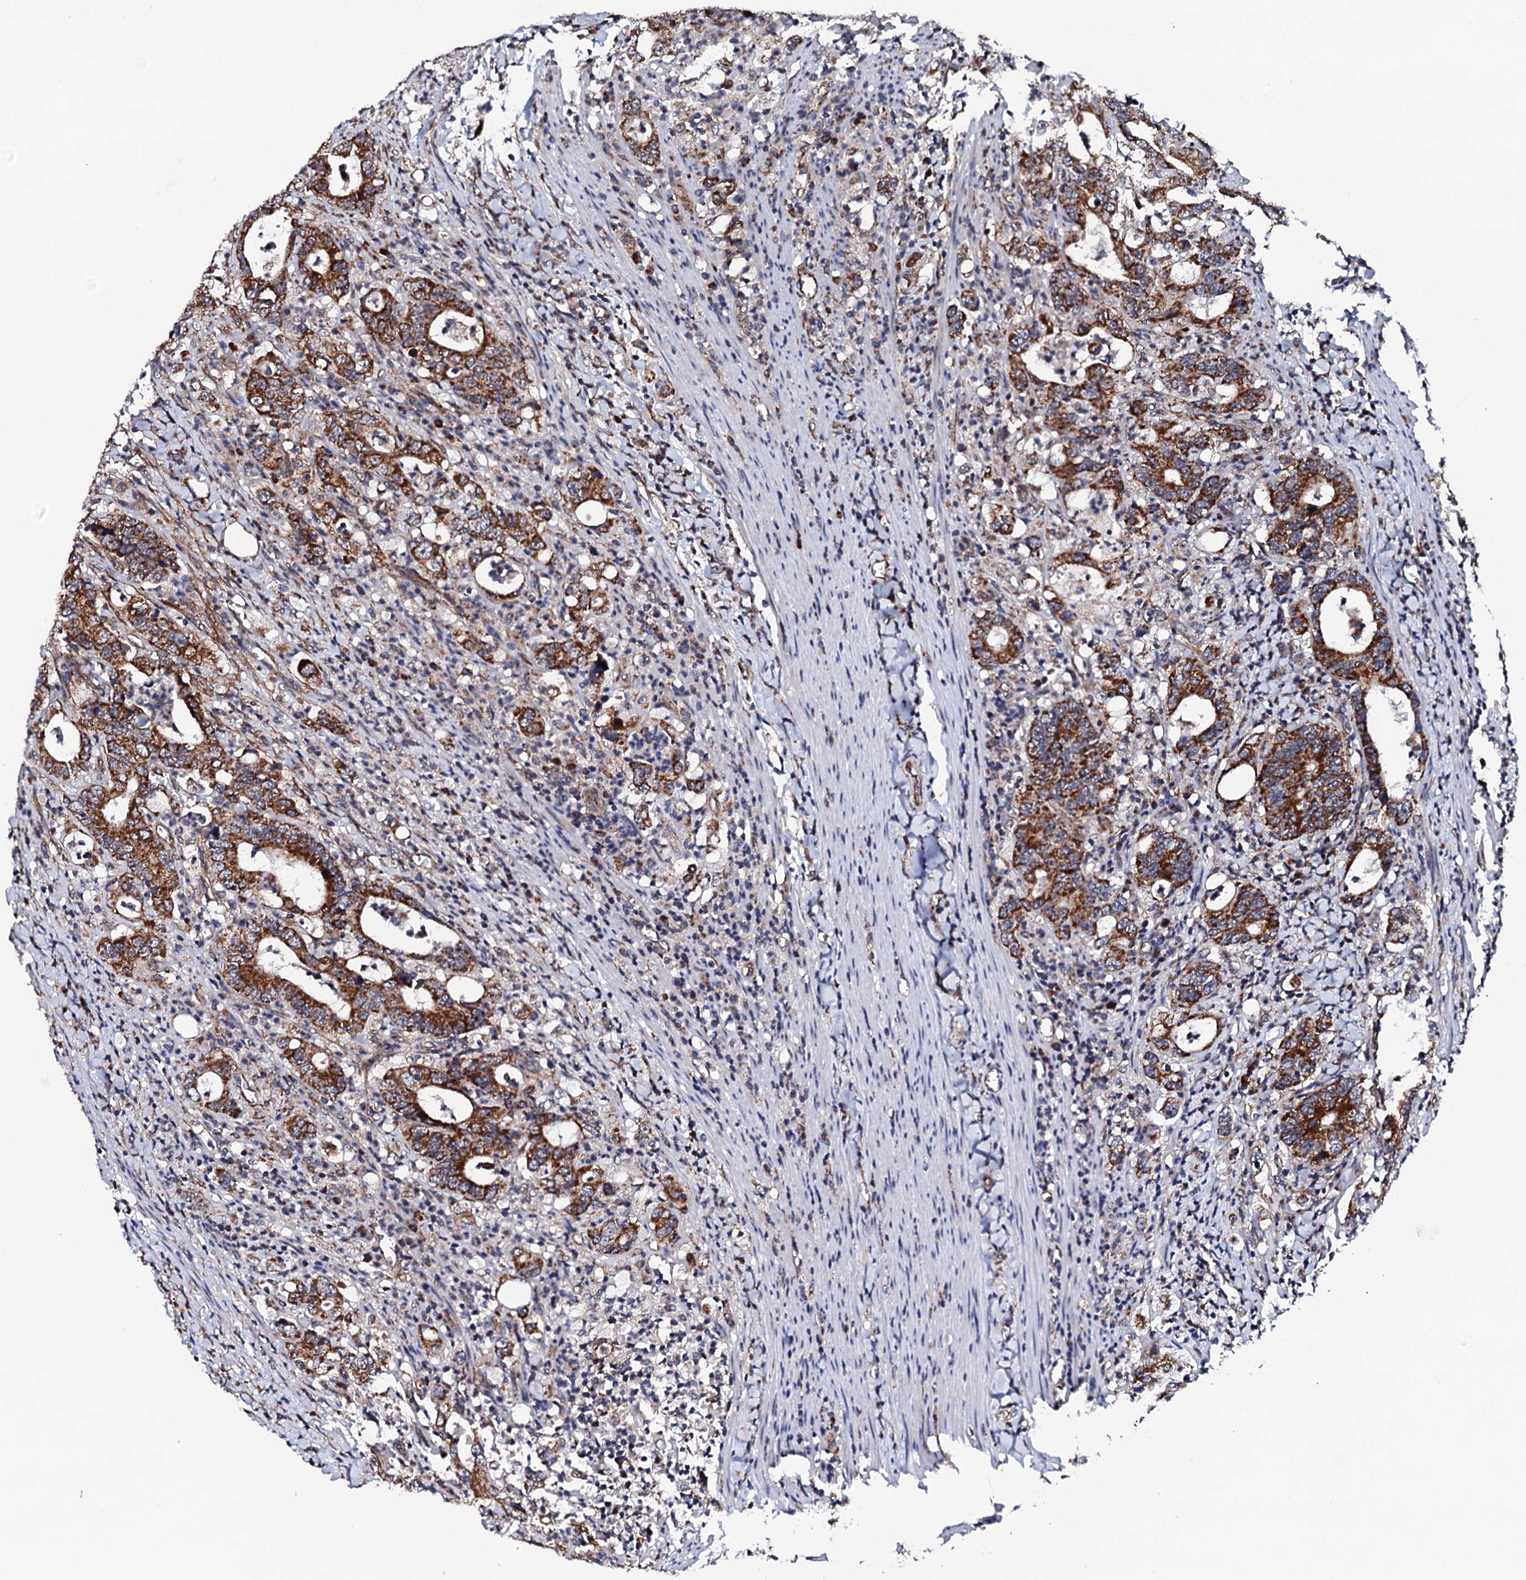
{"staining": {"intensity": "strong", "quantity": ">75%", "location": "cytoplasmic/membranous"}, "tissue": "colorectal cancer", "cell_type": "Tumor cells", "image_type": "cancer", "snomed": [{"axis": "morphology", "description": "Adenocarcinoma, NOS"}, {"axis": "topography", "description": "Colon"}], "caption": "IHC histopathology image of neoplastic tissue: colorectal adenocarcinoma stained using immunohistochemistry displays high levels of strong protein expression localized specifically in the cytoplasmic/membranous of tumor cells, appearing as a cytoplasmic/membranous brown color.", "gene": "MTIF3", "patient": {"sex": "female", "age": 75}}